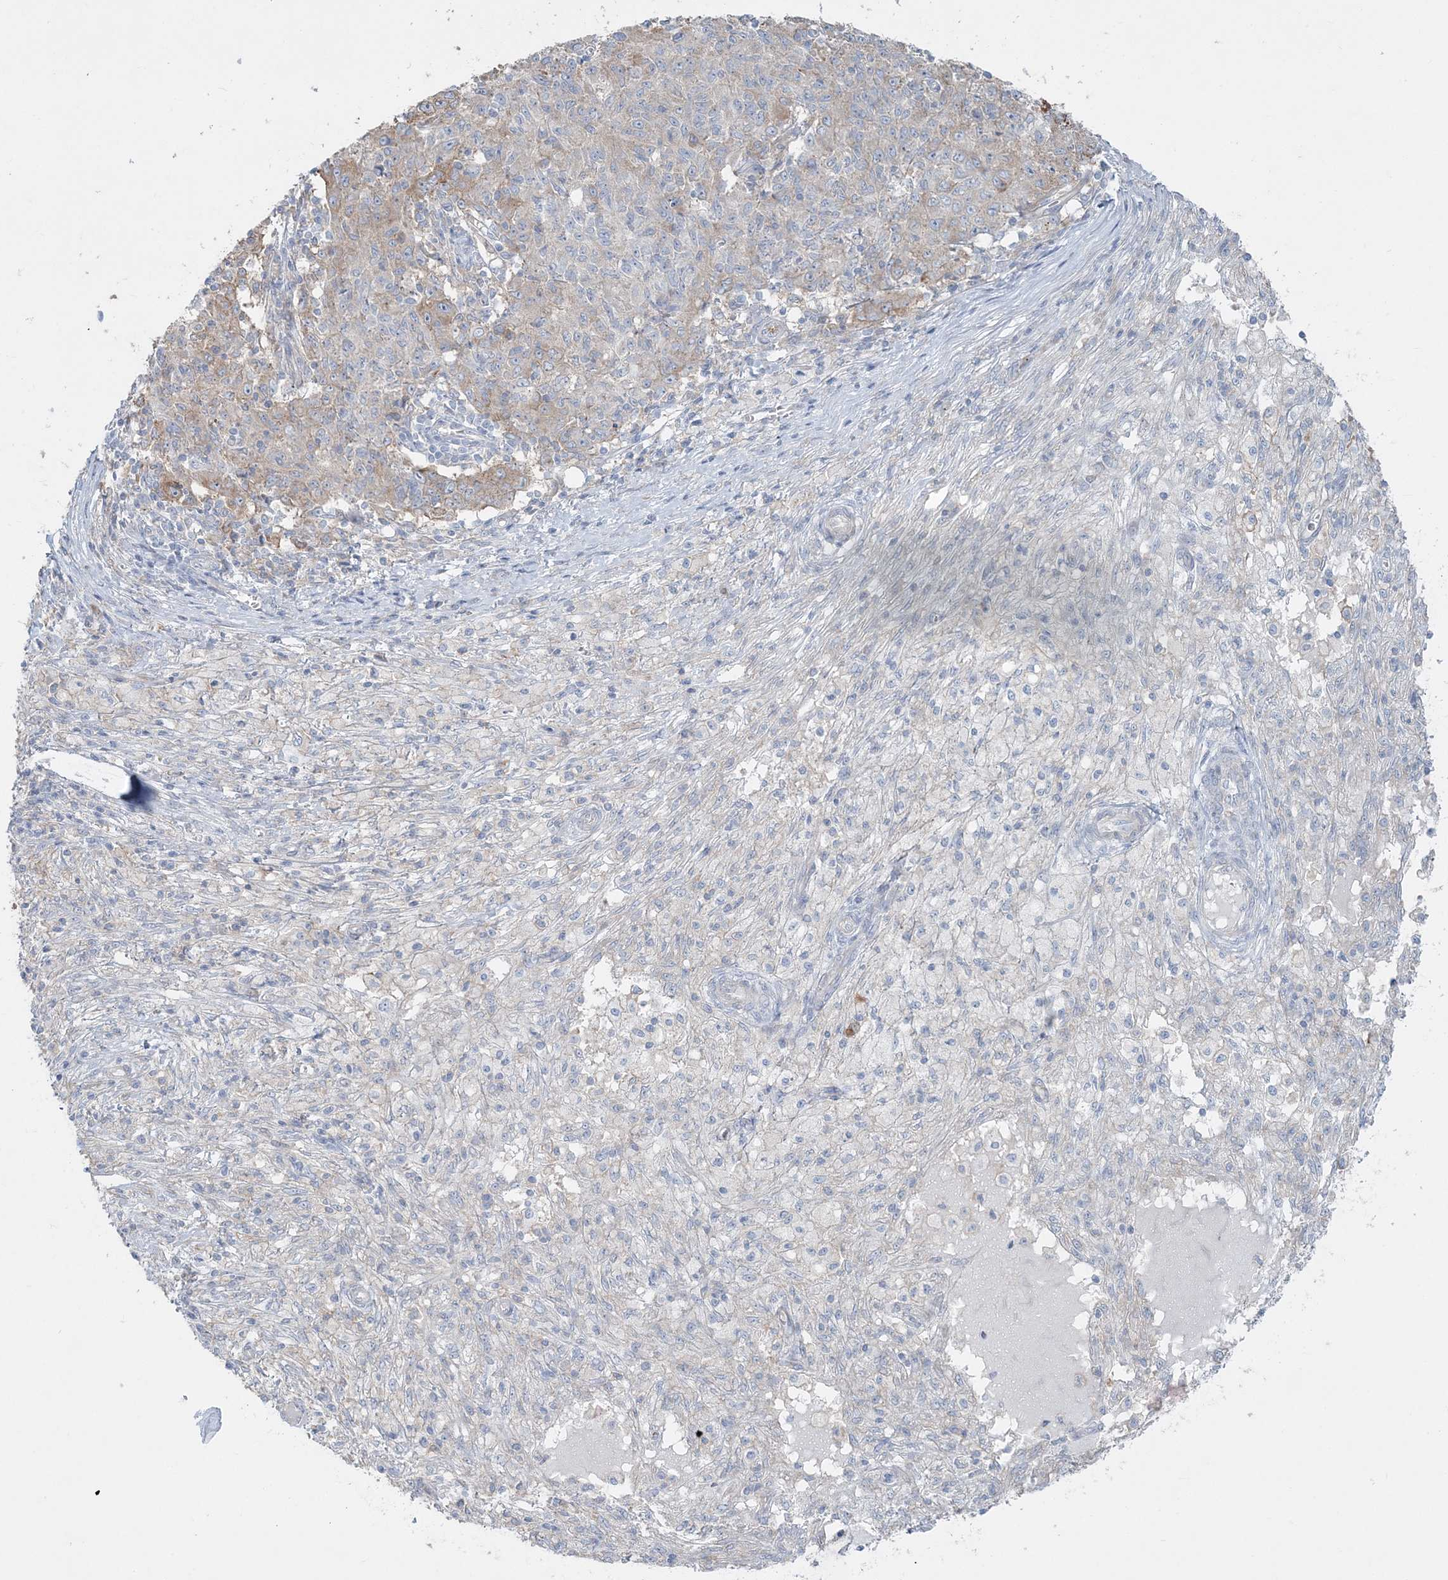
{"staining": {"intensity": "weak", "quantity": "<25%", "location": "cytoplasmic/membranous"}, "tissue": "ovarian cancer", "cell_type": "Tumor cells", "image_type": "cancer", "snomed": [{"axis": "morphology", "description": "Carcinoma, endometroid"}, {"axis": "topography", "description": "Ovary"}], "caption": "Tumor cells are negative for protein expression in human endometroid carcinoma (ovarian).", "gene": "CCNJ", "patient": {"sex": "female", "age": 42}}